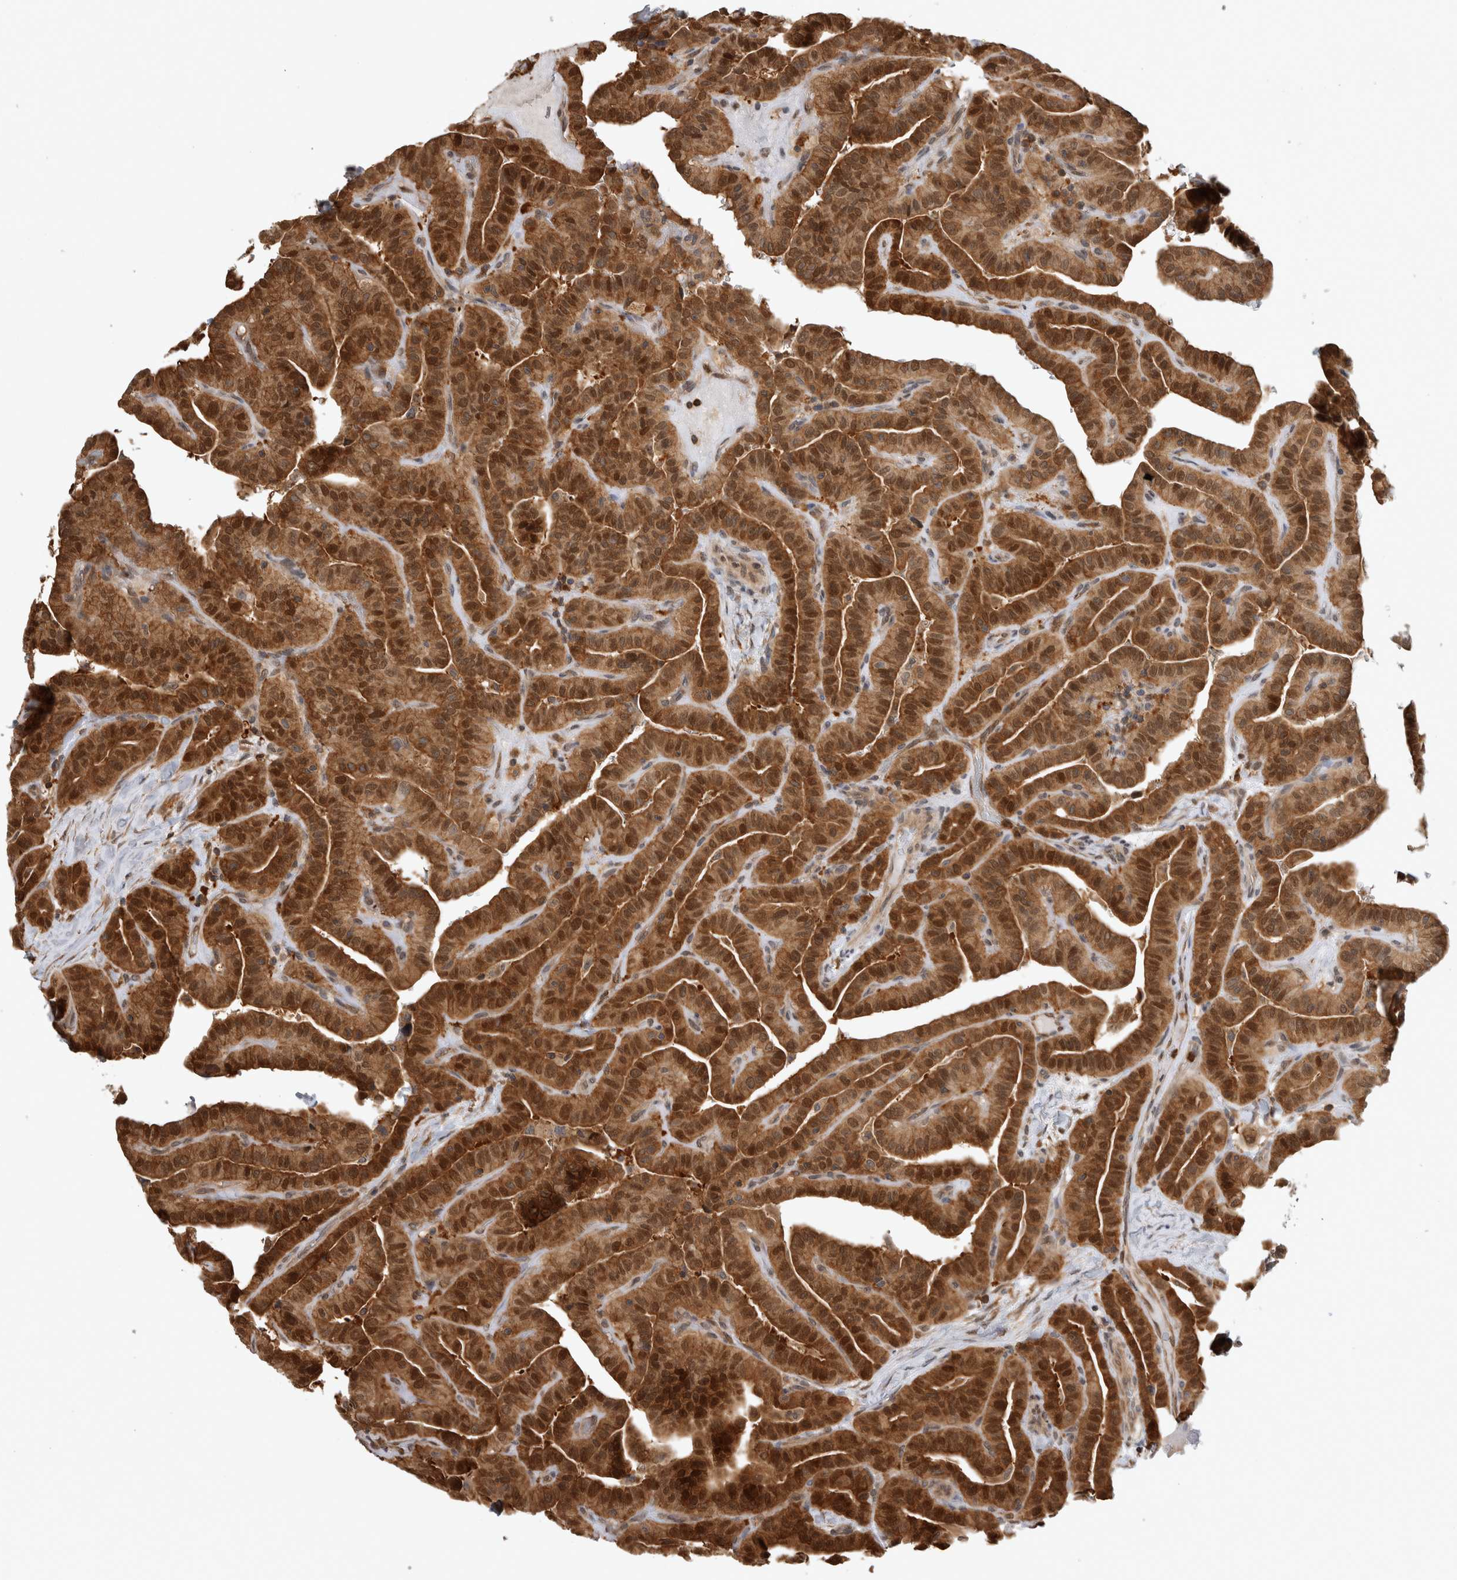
{"staining": {"intensity": "moderate", "quantity": ">75%", "location": "cytoplasmic/membranous,nuclear"}, "tissue": "thyroid cancer", "cell_type": "Tumor cells", "image_type": "cancer", "snomed": [{"axis": "morphology", "description": "Papillary adenocarcinoma, NOS"}, {"axis": "topography", "description": "Thyroid gland"}], "caption": "IHC histopathology image of neoplastic tissue: human thyroid cancer (papillary adenocarcinoma) stained using immunohistochemistry demonstrates medium levels of moderate protein expression localized specifically in the cytoplasmic/membranous and nuclear of tumor cells, appearing as a cytoplasmic/membranous and nuclear brown color.", "gene": "ASTN2", "patient": {"sex": "male", "age": 77}}